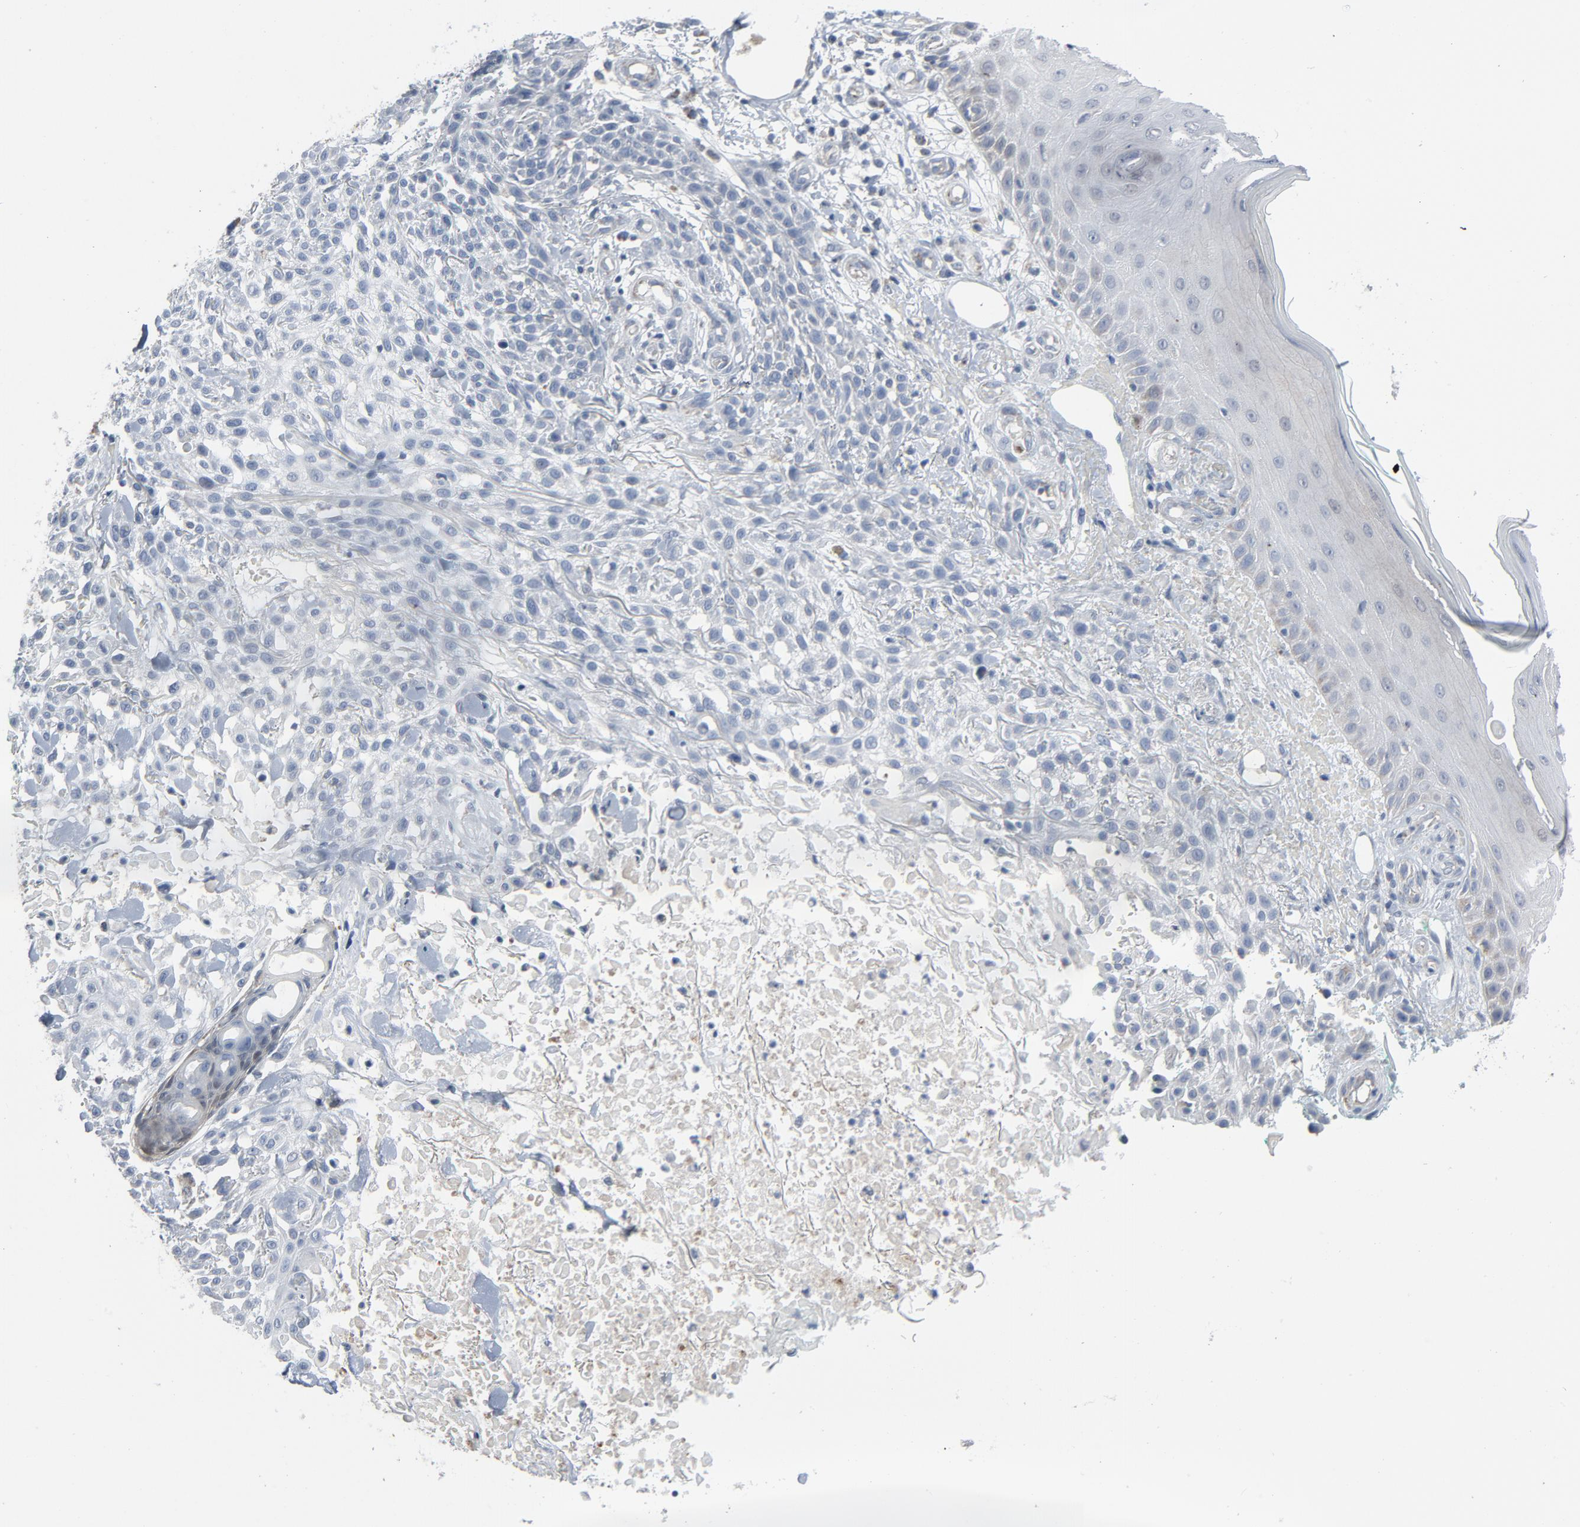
{"staining": {"intensity": "negative", "quantity": "none", "location": "none"}, "tissue": "skin cancer", "cell_type": "Tumor cells", "image_type": "cancer", "snomed": [{"axis": "morphology", "description": "Squamous cell carcinoma, NOS"}, {"axis": "topography", "description": "Skin"}], "caption": "Human skin squamous cell carcinoma stained for a protein using immunohistochemistry demonstrates no expression in tumor cells.", "gene": "GPX2", "patient": {"sex": "female", "age": 42}}